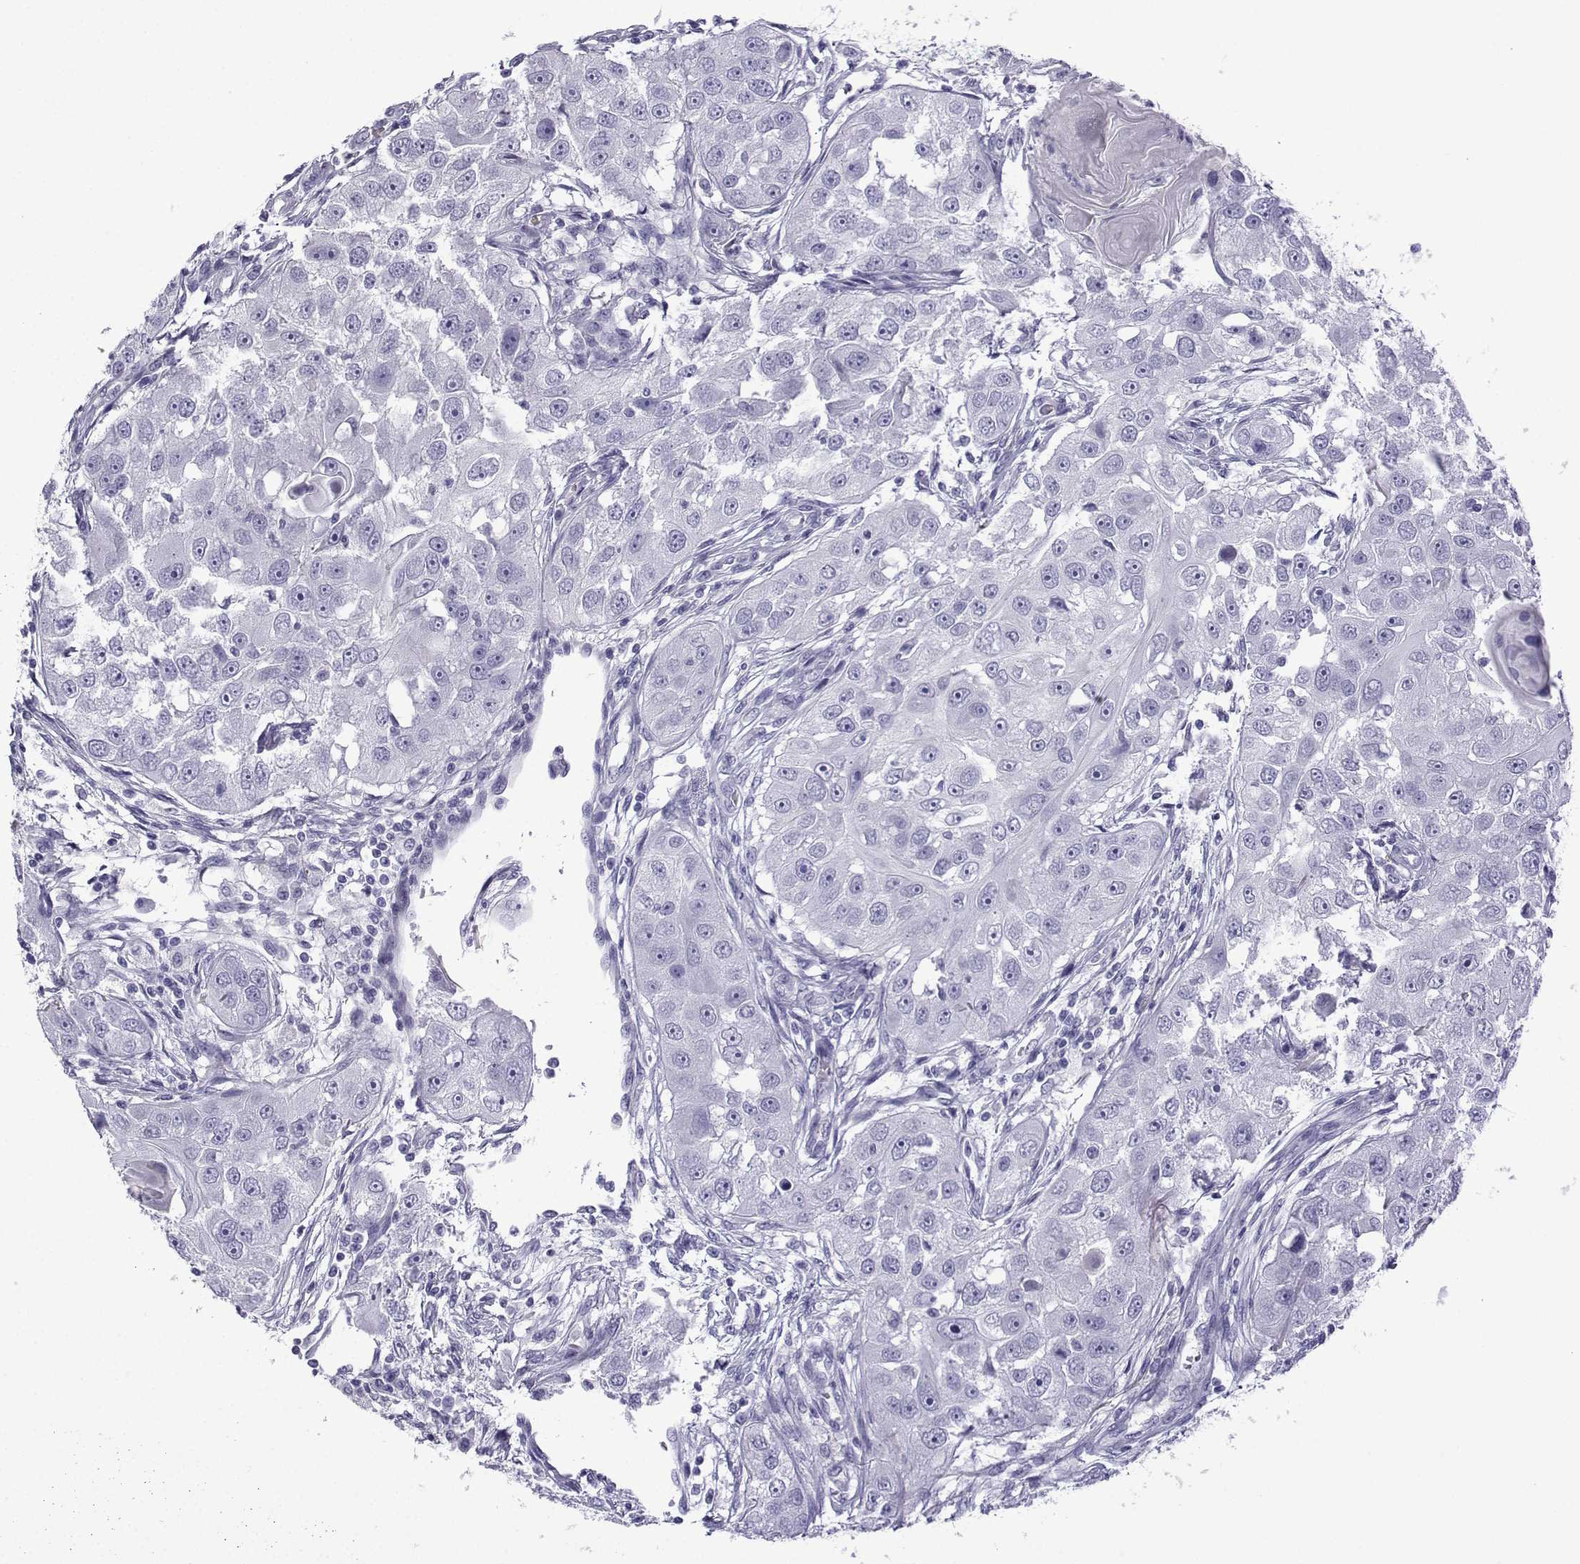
{"staining": {"intensity": "negative", "quantity": "none", "location": "none"}, "tissue": "head and neck cancer", "cell_type": "Tumor cells", "image_type": "cancer", "snomed": [{"axis": "morphology", "description": "Squamous cell carcinoma, NOS"}, {"axis": "topography", "description": "Head-Neck"}], "caption": "Head and neck cancer was stained to show a protein in brown. There is no significant staining in tumor cells.", "gene": "TRIM46", "patient": {"sex": "male", "age": 51}}